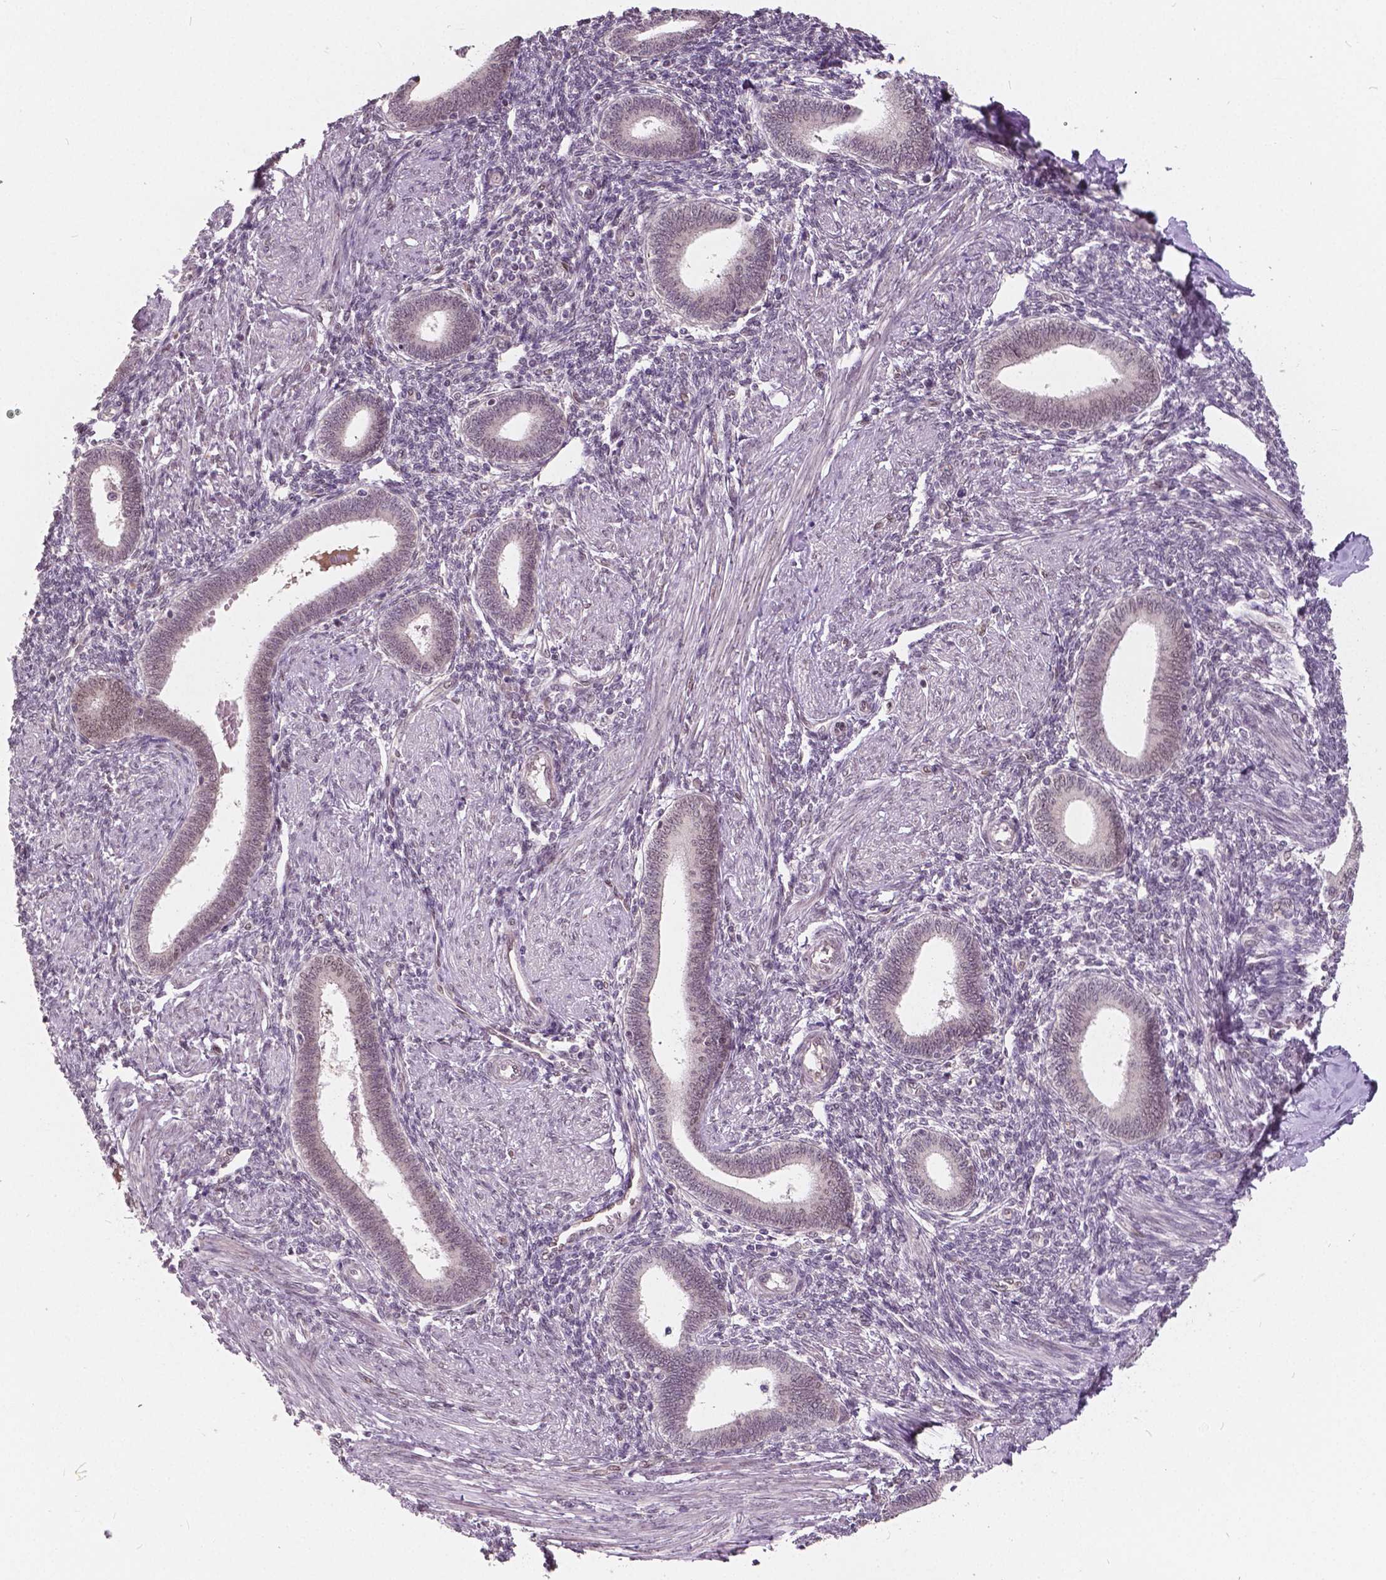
{"staining": {"intensity": "negative", "quantity": "none", "location": "none"}, "tissue": "endometrium", "cell_type": "Cells in endometrial stroma", "image_type": "normal", "snomed": [{"axis": "morphology", "description": "Normal tissue, NOS"}, {"axis": "topography", "description": "Endometrium"}], "caption": "This is an immunohistochemistry image of unremarkable human endometrium. There is no staining in cells in endometrial stroma.", "gene": "HMBOX1", "patient": {"sex": "female", "age": 42}}